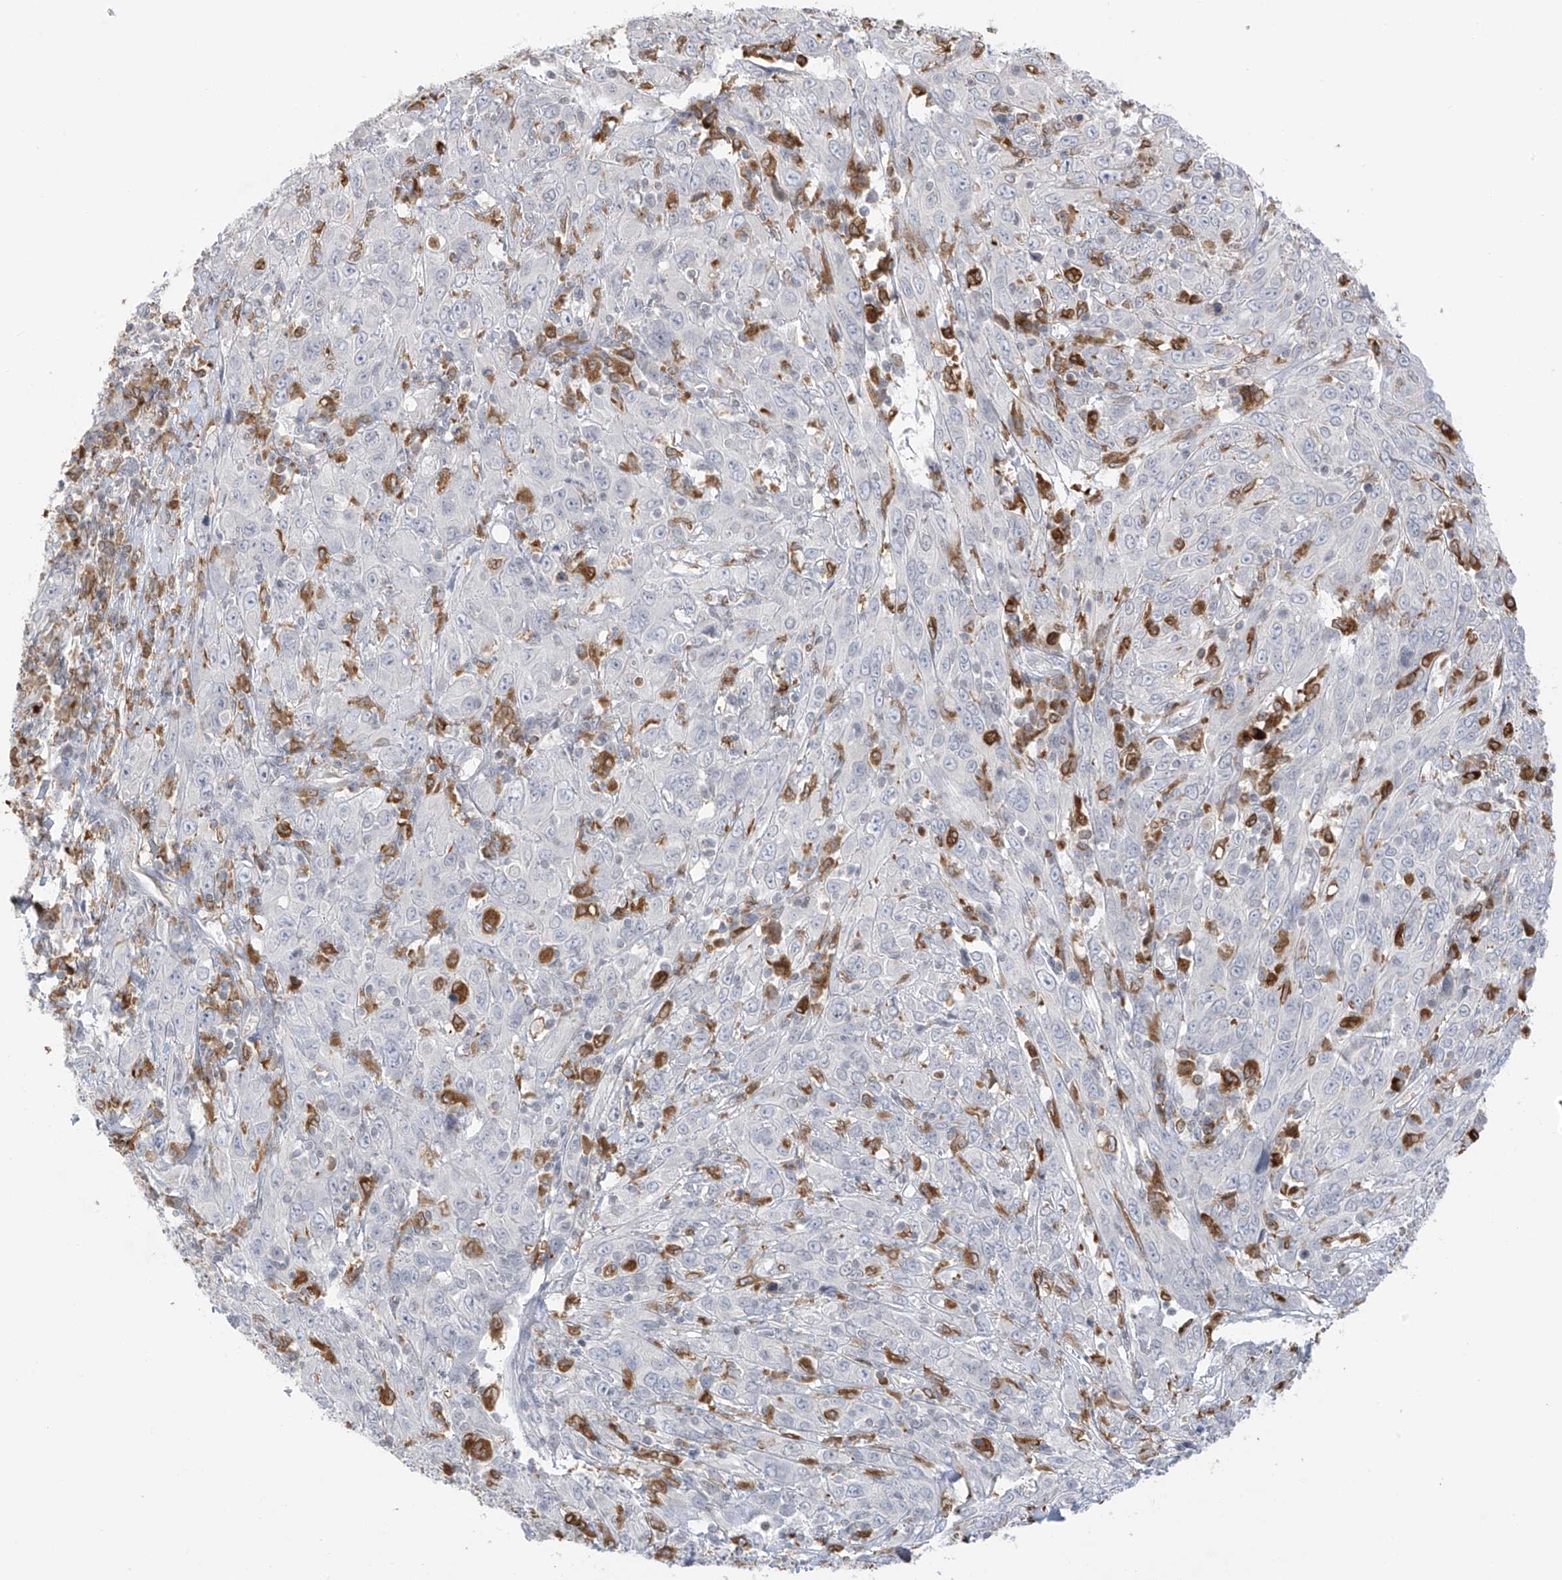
{"staining": {"intensity": "negative", "quantity": "none", "location": "none"}, "tissue": "cervical cancer", "cell_type": "Tumor cells", "image_type": "cancer", "snomed": [{"axis": "morphology", "description": "Squamous cell carcinoma, NOS"}, {"axis": "topography", "description": "Cervix"}], "caption": "Immunohistochemical staining of human squamous cell carcinoma (cervical) exhibits no significant expression in tumor cells.", "gene": "TBXAS1", "patient": {"sex": "female", "age": 46}}